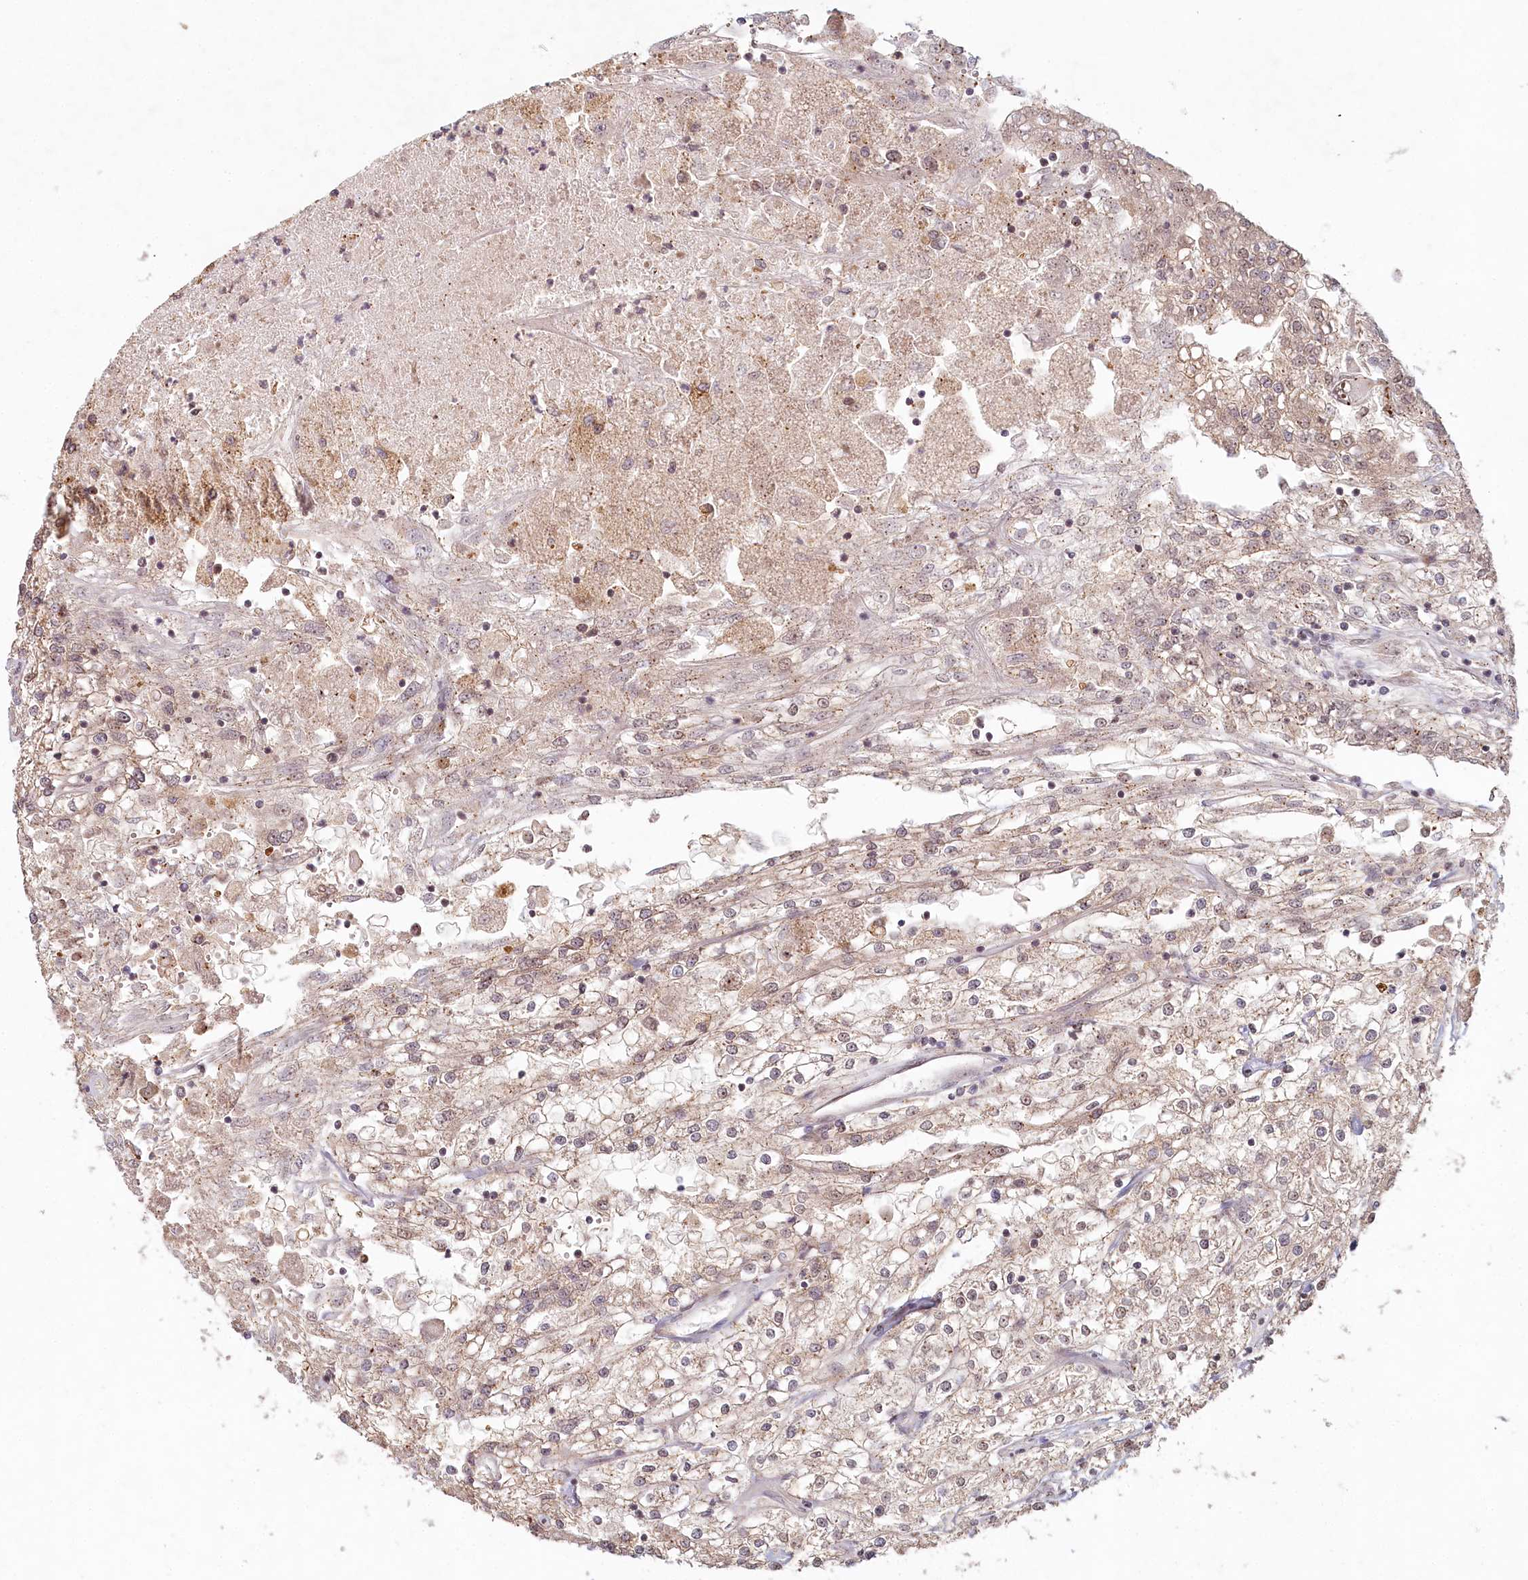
{"staining": {"intensity": "weak", "quantity": "25%-75%", "location": "cytoplasmic/membranous,nuclear"}, "tissue": "renal cancer", "cell_type": "Tumor cells", "image_type": "cancer", "snomed": [{"axis": "morphology", "description": "Adenocarcinoma, NOS"}, {"axis": "topography", "description": "Kidney"}], "caption": "This micrograph reveals immunohistochemistry staining of renal cancer, with low weak cytoplasmic/membranous and nuclear staining in about 25%-75% of tumor cells.", "gene": "WAPL", "patient": {"sex": "female", "age": 52}}